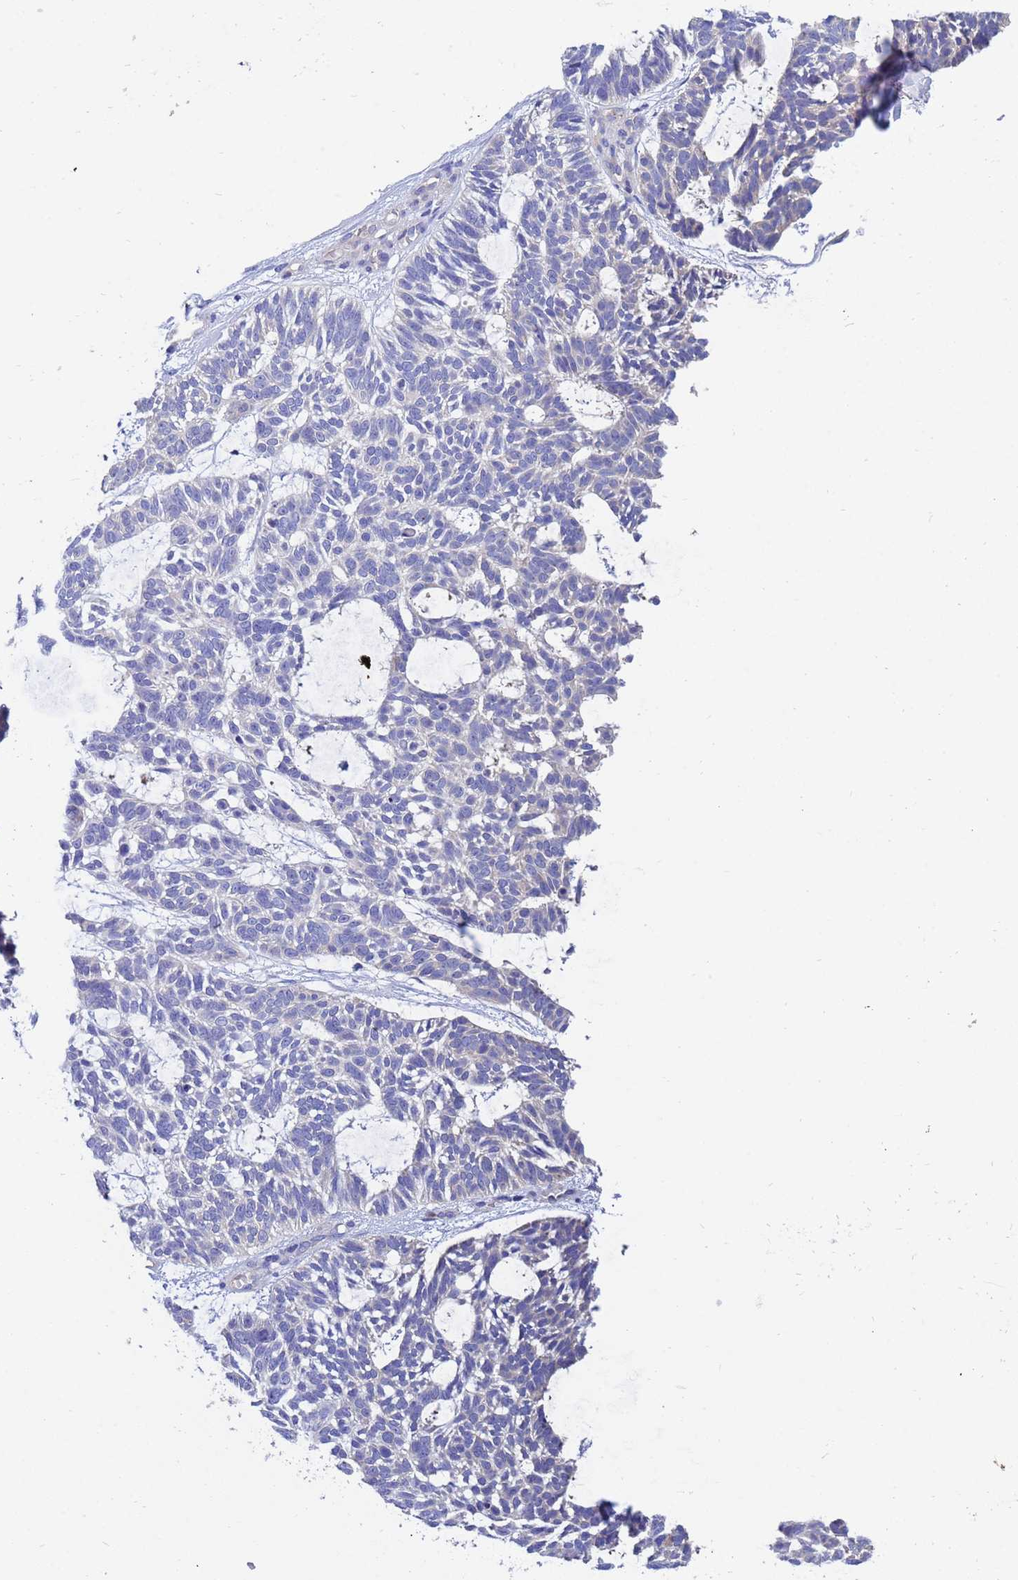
{"staining": {"intensity": "negative", "quantity": "none", "location": "none"}, "tissue": "skin cancer", "cell_type": "Tumor cells", "image_type": "cancer", "snomed": [{"axis": "morphology", "description": "Basal cell carcinoma"}, {"axis": "topography", "description": "Skin"}], "caption": "Immunohistochemistry (IHC) photomicrograph of neoplastic tissue: skin cancer (basal cell carcinoma) stained with DAB exhibits no significant protein positivity in tumor cells.", "gene": "UBE2O", "patient": {"sex": "male", "age": 88}}